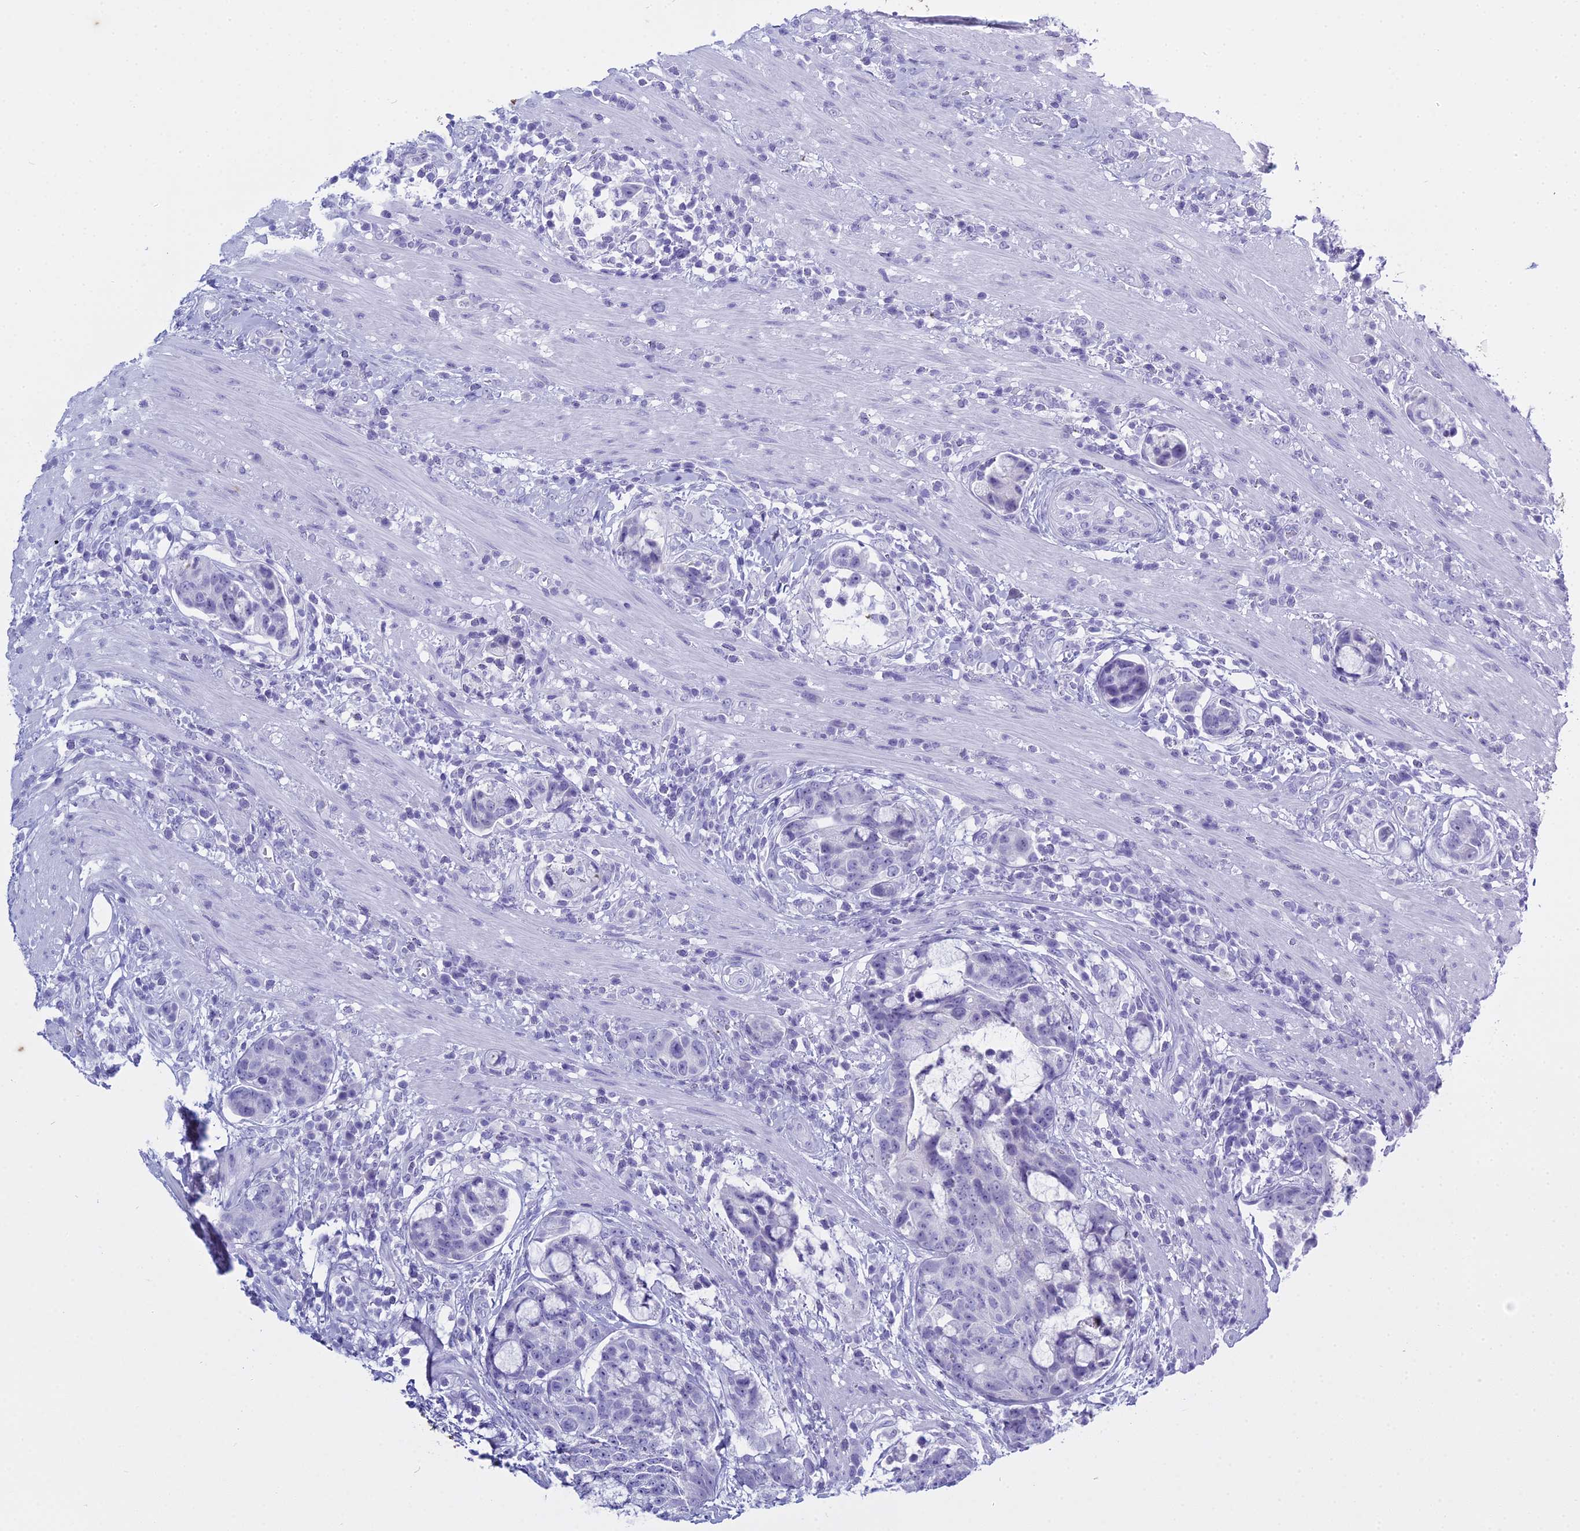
{"staining": {"intensity": "negative", "quantity": "none", "location": "none"}, "tissue": "colorectal cancer", "cell_type": "Tumor cells", "image_type": "cancer", "snomed": [{"axis": "morphology", "description": "Adenocarcinoma, NOS"}, {"axis": "topography", "description": "Colon"}], "caption": "This is an immunohistochemistry (IHC) histopathology image of human colorectal adenocarcinoma. There is no staining in tumor cells.", "gene": "HMGB4", "patient": {"sex": "female", "age": 82}}